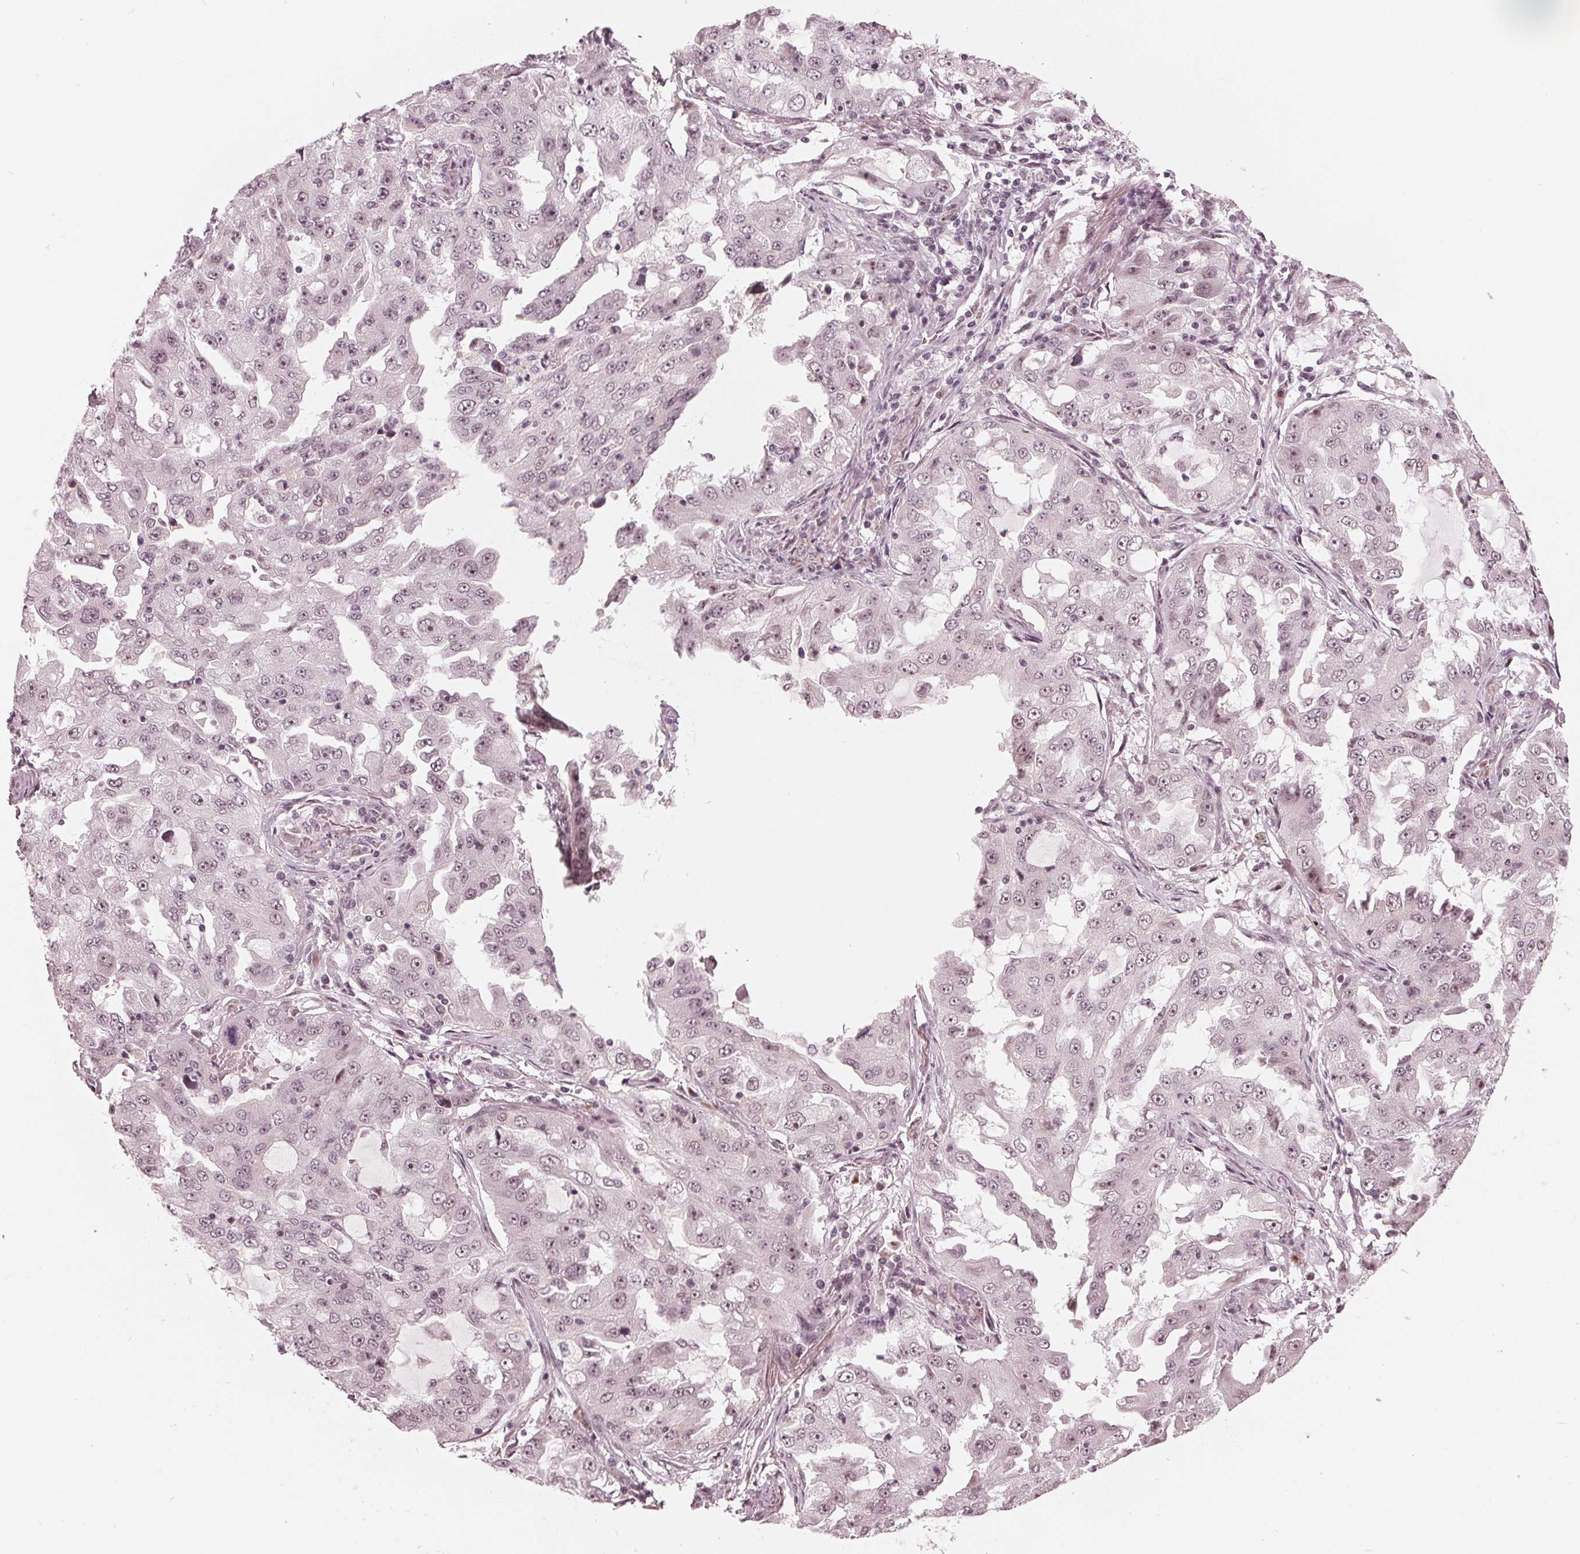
{"staining": {"intensity": "moderate", "quantity": "25%-75%", "location": "nuclear"}, "tissue": "lung cancer", "cell_type": "Tumor cells", "image_type": "cancer", "snomed": [{"axis": "morphology", "description": "Adenocarcinoma, NOS"}, {"axis": "topography", "description": "Lung"}], "caption": "Human lung adenocarcinoma stained for a protein (brown) exhibits moderate nuclear positive staining in about 25%-75% of tumor cells.", "gene": "SLX4", "patient": {"sex": "female", "age": 61}}